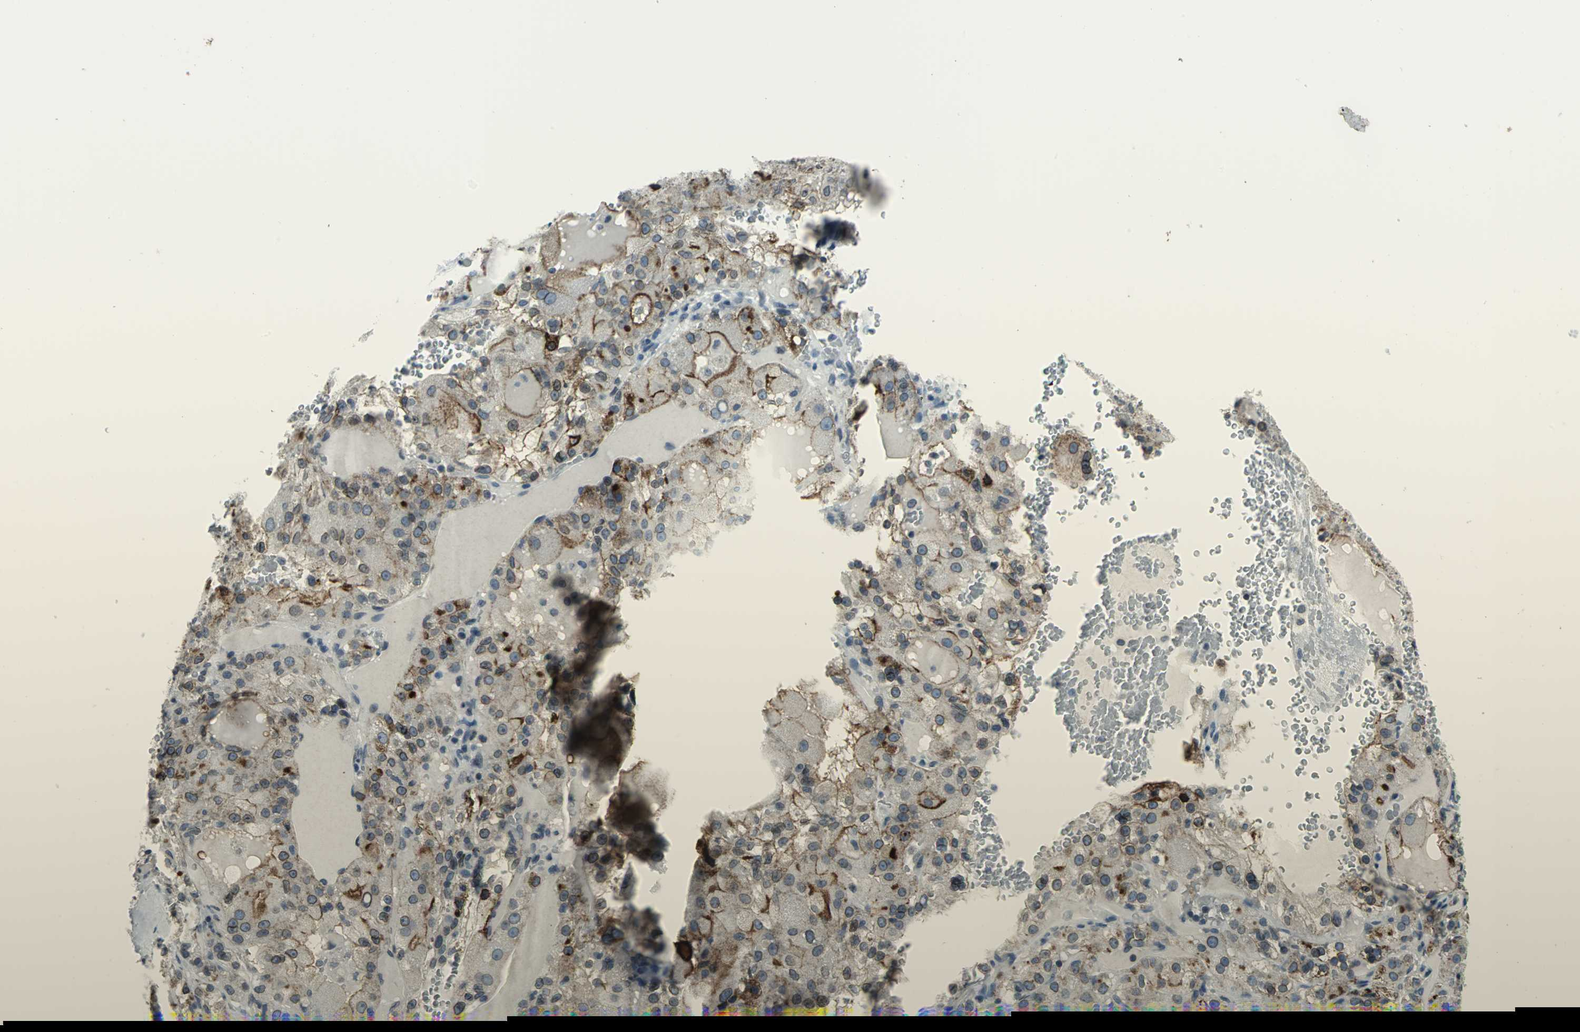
{"staining": {"intensity": "strong", "quantity": ">75%", "location": "cytoplasmic/membranous,nuclear"}, "tissue": "renal cancer", "cell_type": "Tumor cells", "image_type": "cancer", "snomed": [{"axis": "morphology", "description": "Normal tissue, NOS"}, {"axis": "morphology", "description": "Adenocarcinoma, NOS"}, {"axis": "topography", "description": "Kidney"}], "caption": "A histopathology image of renal cancer stained for a protein exhibits strong cytoplasmic/membranous and nuclear brown staining in tumor cells. (DAB (3,3'-diaminobenzidine) IHC, brown staining for protein, blue staining for nuclei).", "gene": "SNUPN", "patient": {"sex": "male", "age": 61}}